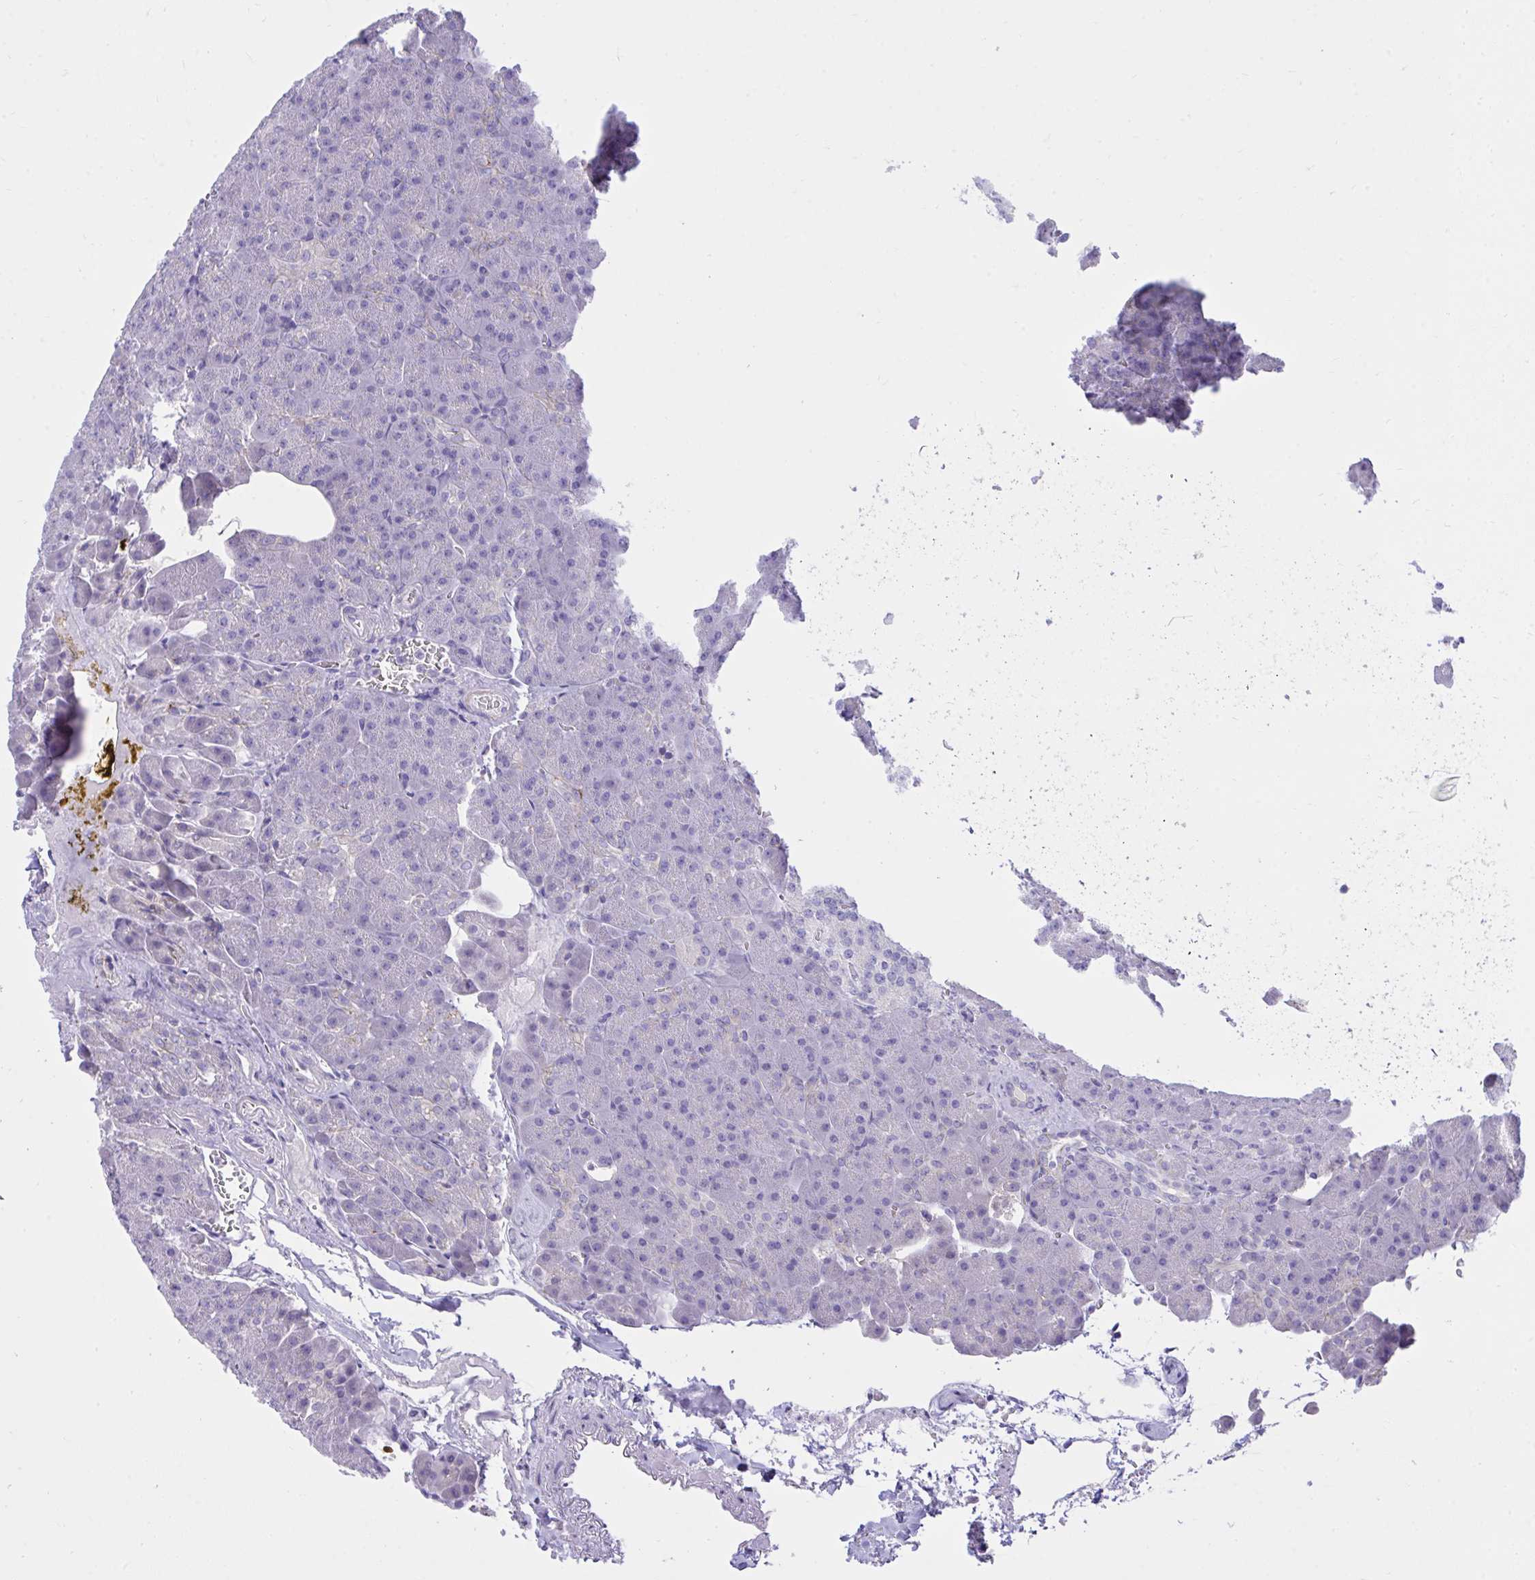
{"staining": {"intensity": "negative", "quantity": "none", "location": "none"}, "tissue": "pancreas", "cell_type": "Exocrine glandular cells", "image_type": "normal", "snomed": [{"axis": "morphology", "description": "Normal tissue, NOS"}, {"axis": "topography", "description": "Pancreas"}], "caption": "DAB (3,3'-diaminobenzidine) immunohistochemical staining of benign human pancreas reveals no significant staining in exocrine glandular cells.", "gene": "PLEKHH1", "patient": {"sex": "female", "age": 74}}